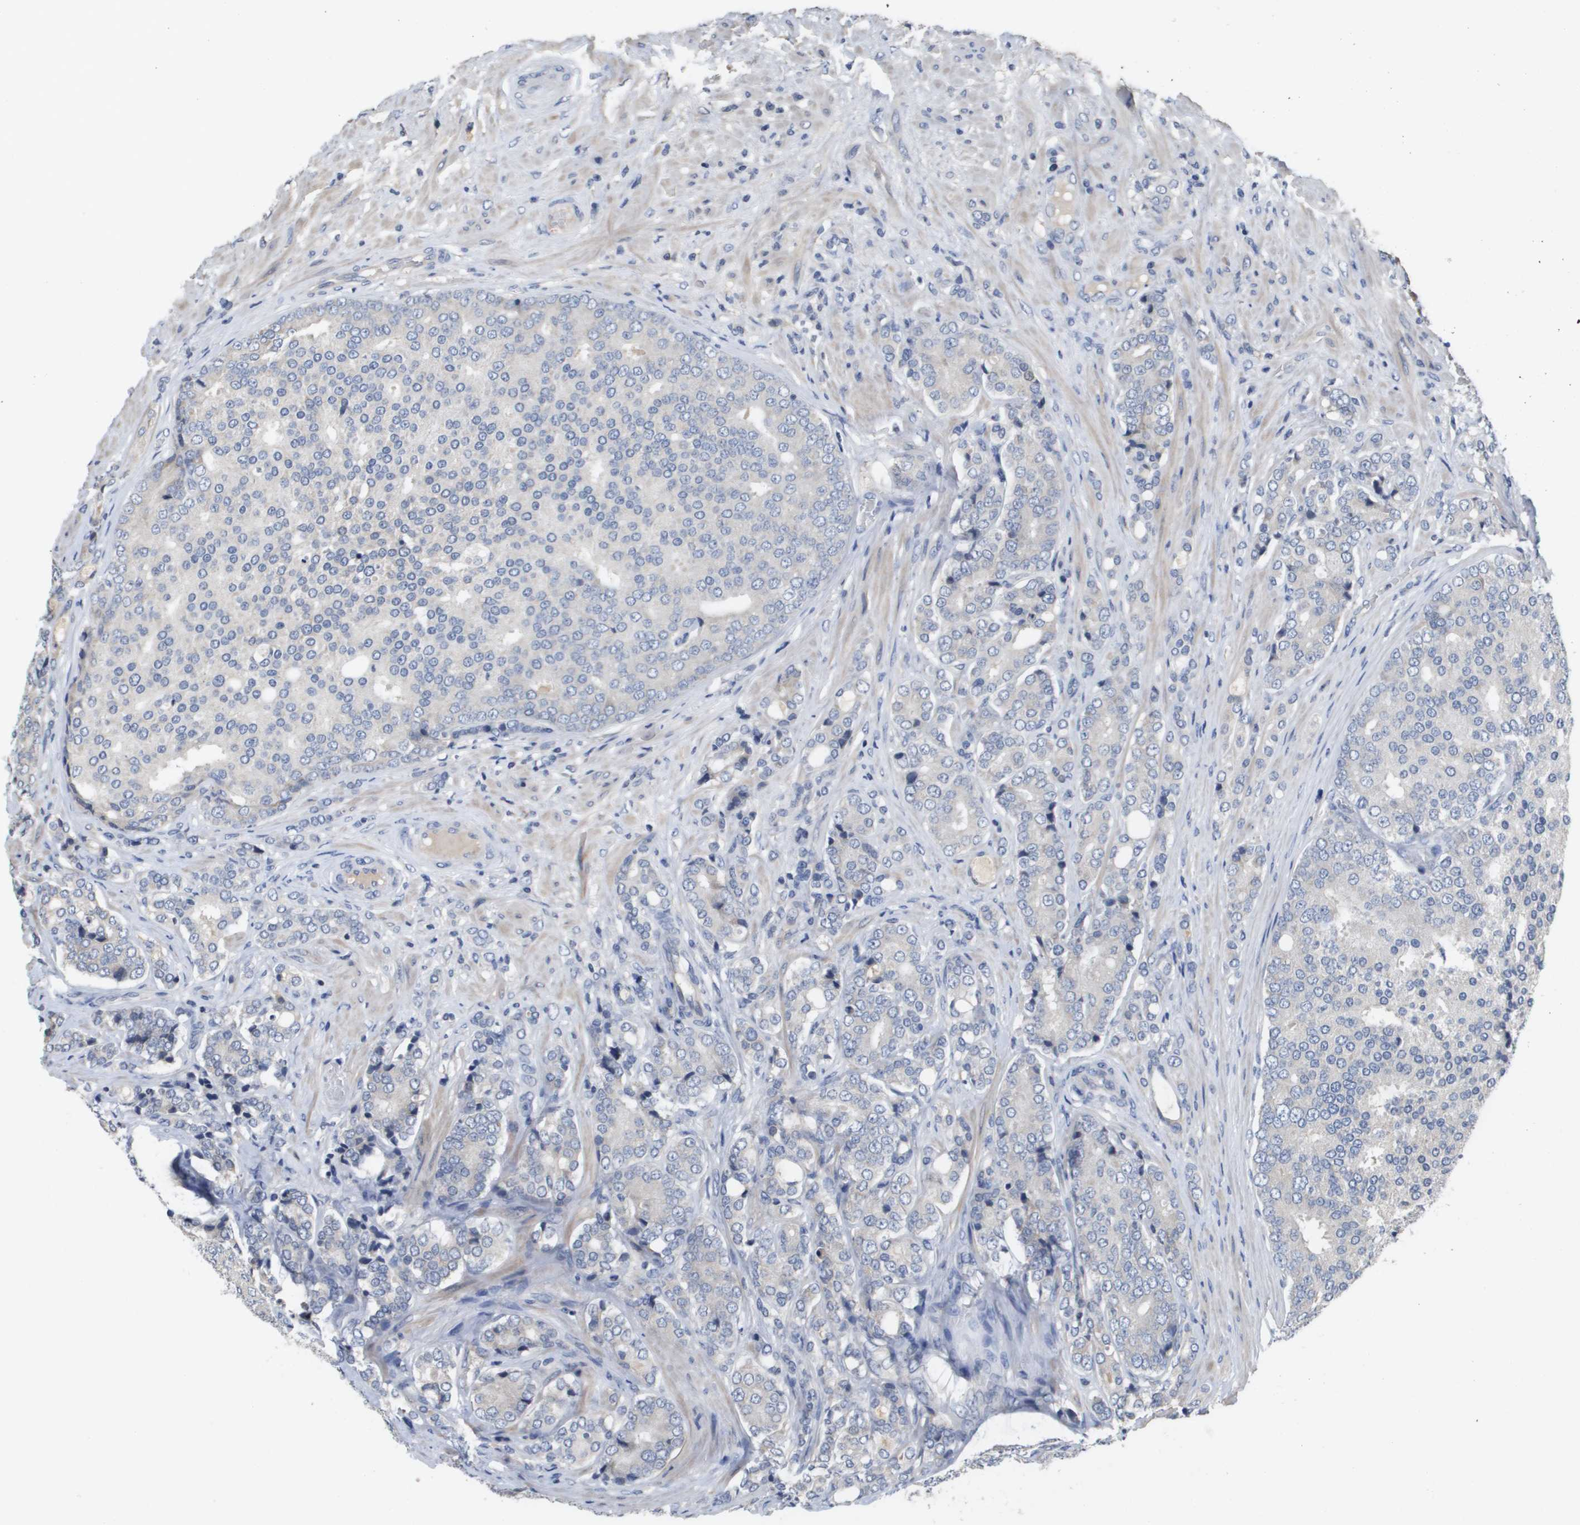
{"staining": {"intensity": "negative", "quantity": "none", "location": "none"}, "tissue": "prostate cancer", "cell_type": "Tumor cells", "image_type": "cancer", "snomed": [{"axis": "morphology", "description": "Adenocarcinoma, High grade"}, {"axis": "topography", "description": "Prostate"}], "caption": "High power microscopy micrograph of an immunohistochemistry (IHC) micrograph of high-grade adenocarcinoma (prostate), revealing no significant staining in tumor cells.", "gene": "CAPN11", "patient": {"sex": "male", "age": 50}}